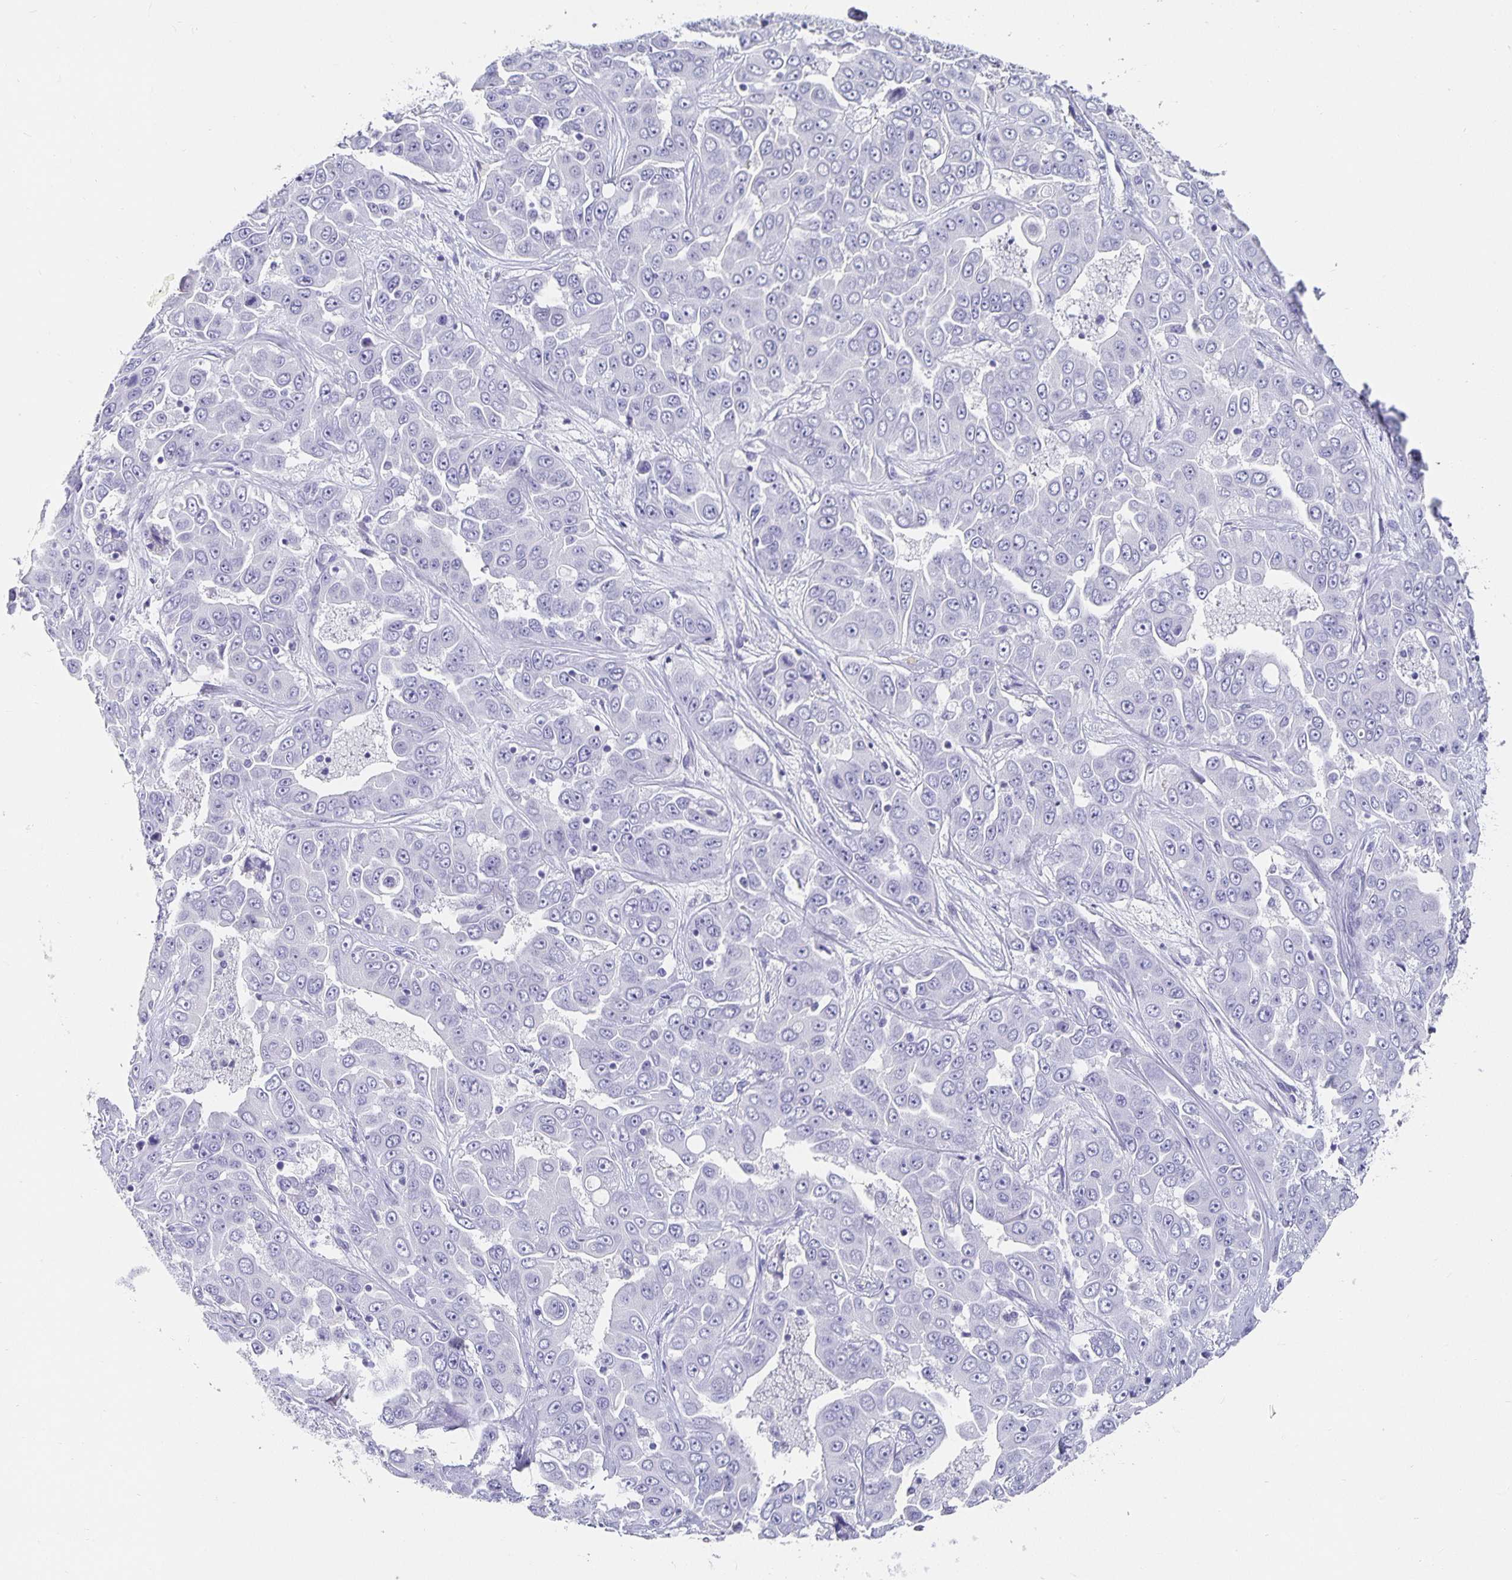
{"staining": {"intensity": "negative", "quantity": "none", "location": "none"}, "tissue": "liver cancer", "cell_type": "Tumor cells", "image_type": "cancer", "snomed": [{"axis": "morphology", "description": "Cholangiocarcinoma"}, {"axis": "topography", "description": "Liver"}], "caption": "There is no significant staining in tumor cells of liver cholangiocarcinoma. (Brightfield microscopy of DAB (3,3'-diaminobenzidine) IHC at high magnification).", "gene": "CHGA", "patient": {"sex": "female", "age": 52}}